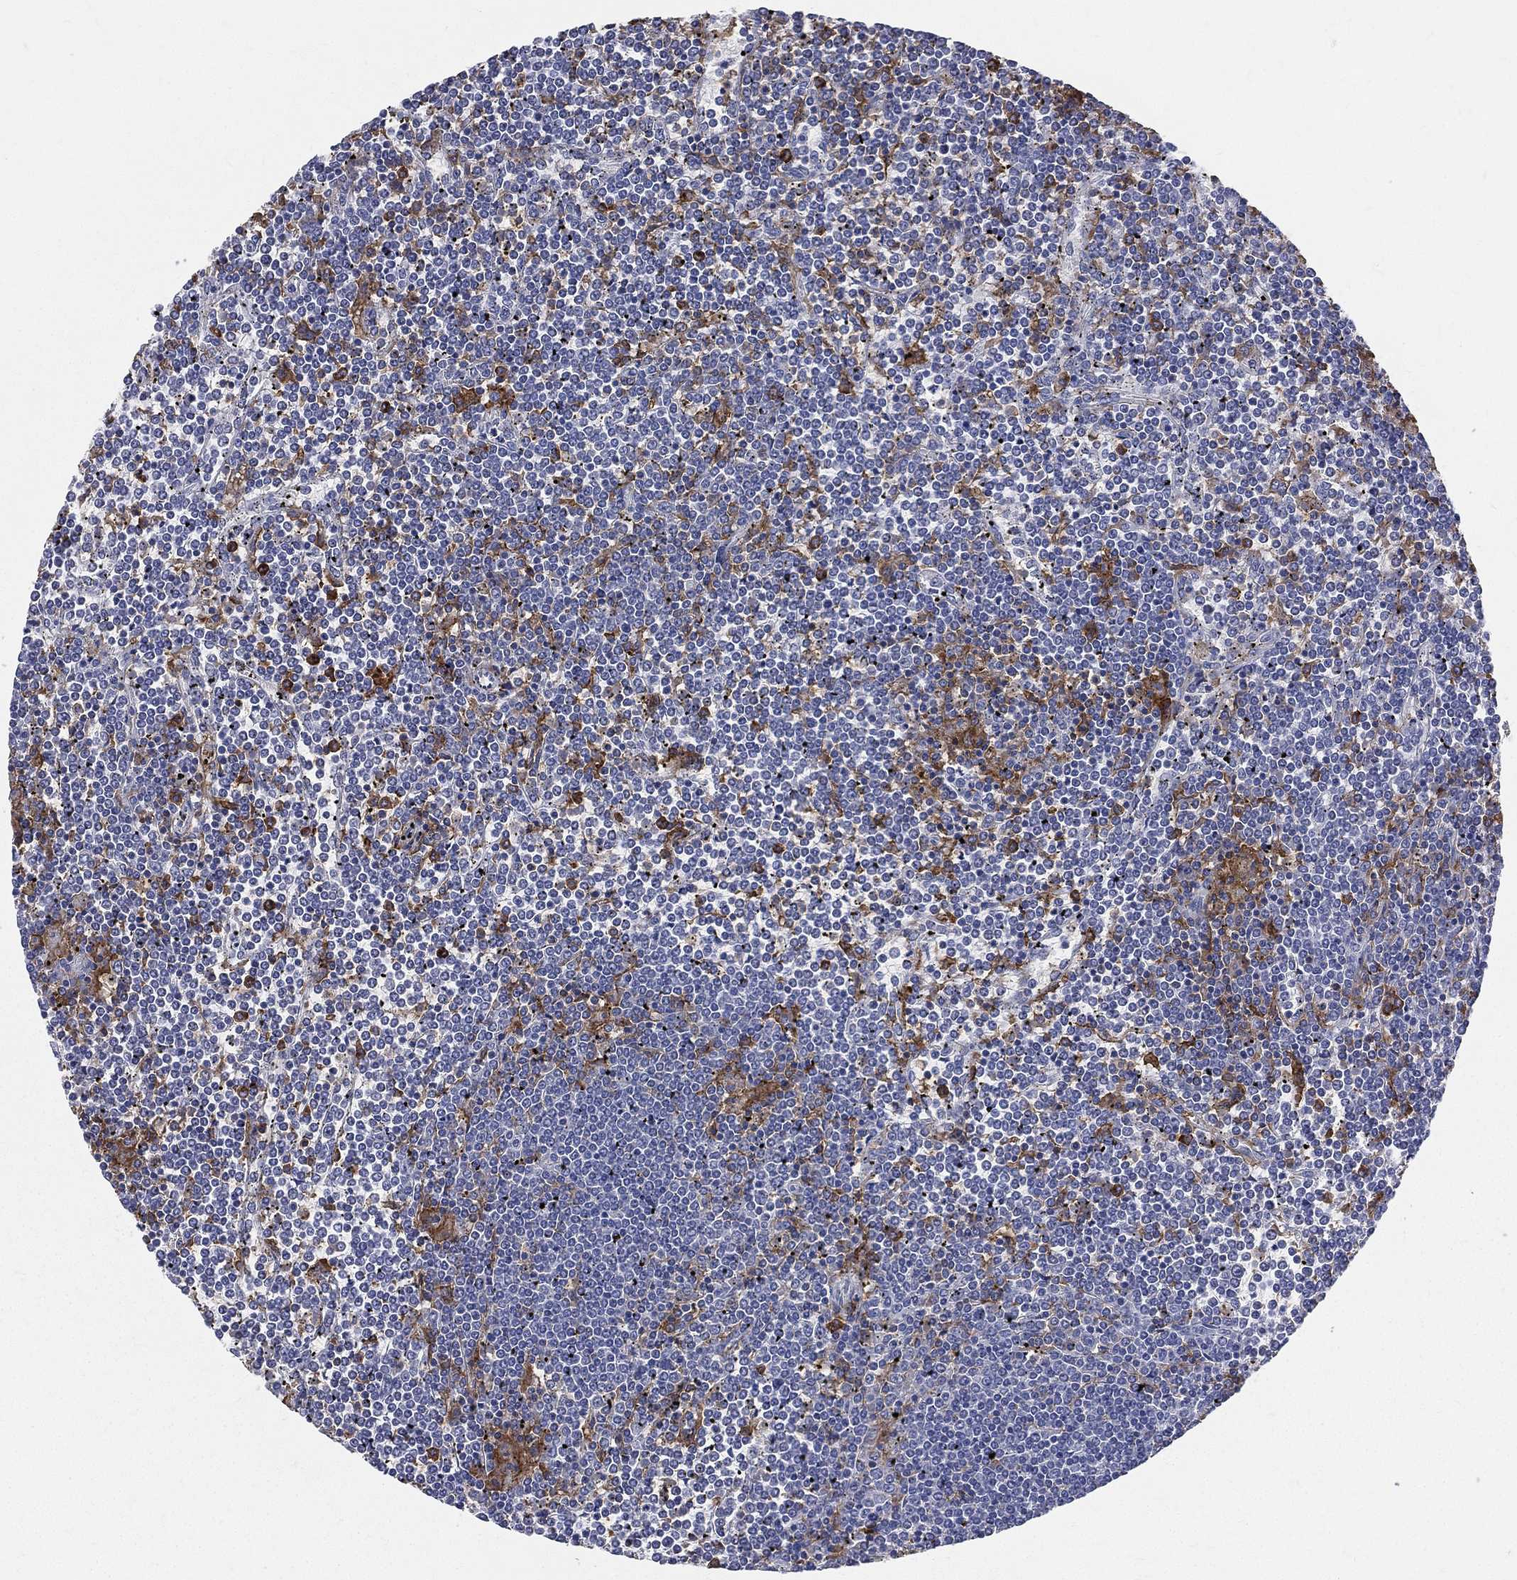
{"staining": {"intensity": "negative", "quantity": "none", "location": "none"}, "tissue": "lymphoma", "cell_type": "Tumor cells", "image_type": "cancer", "snomed": [{"axis": "morphology", "description": "Malignant lymphoma, non-Hodgkin's type, Low grade"}, {"axis": "topography", "description": "Spleen"}], "caption": "A micrograph of low-grade malignant lymphoma, non-Hodgkin's type stained for a protein reveals no brown staining in tumor cells.", "gene": "CD33", "patient": {"sex": "female", "age": 19}}